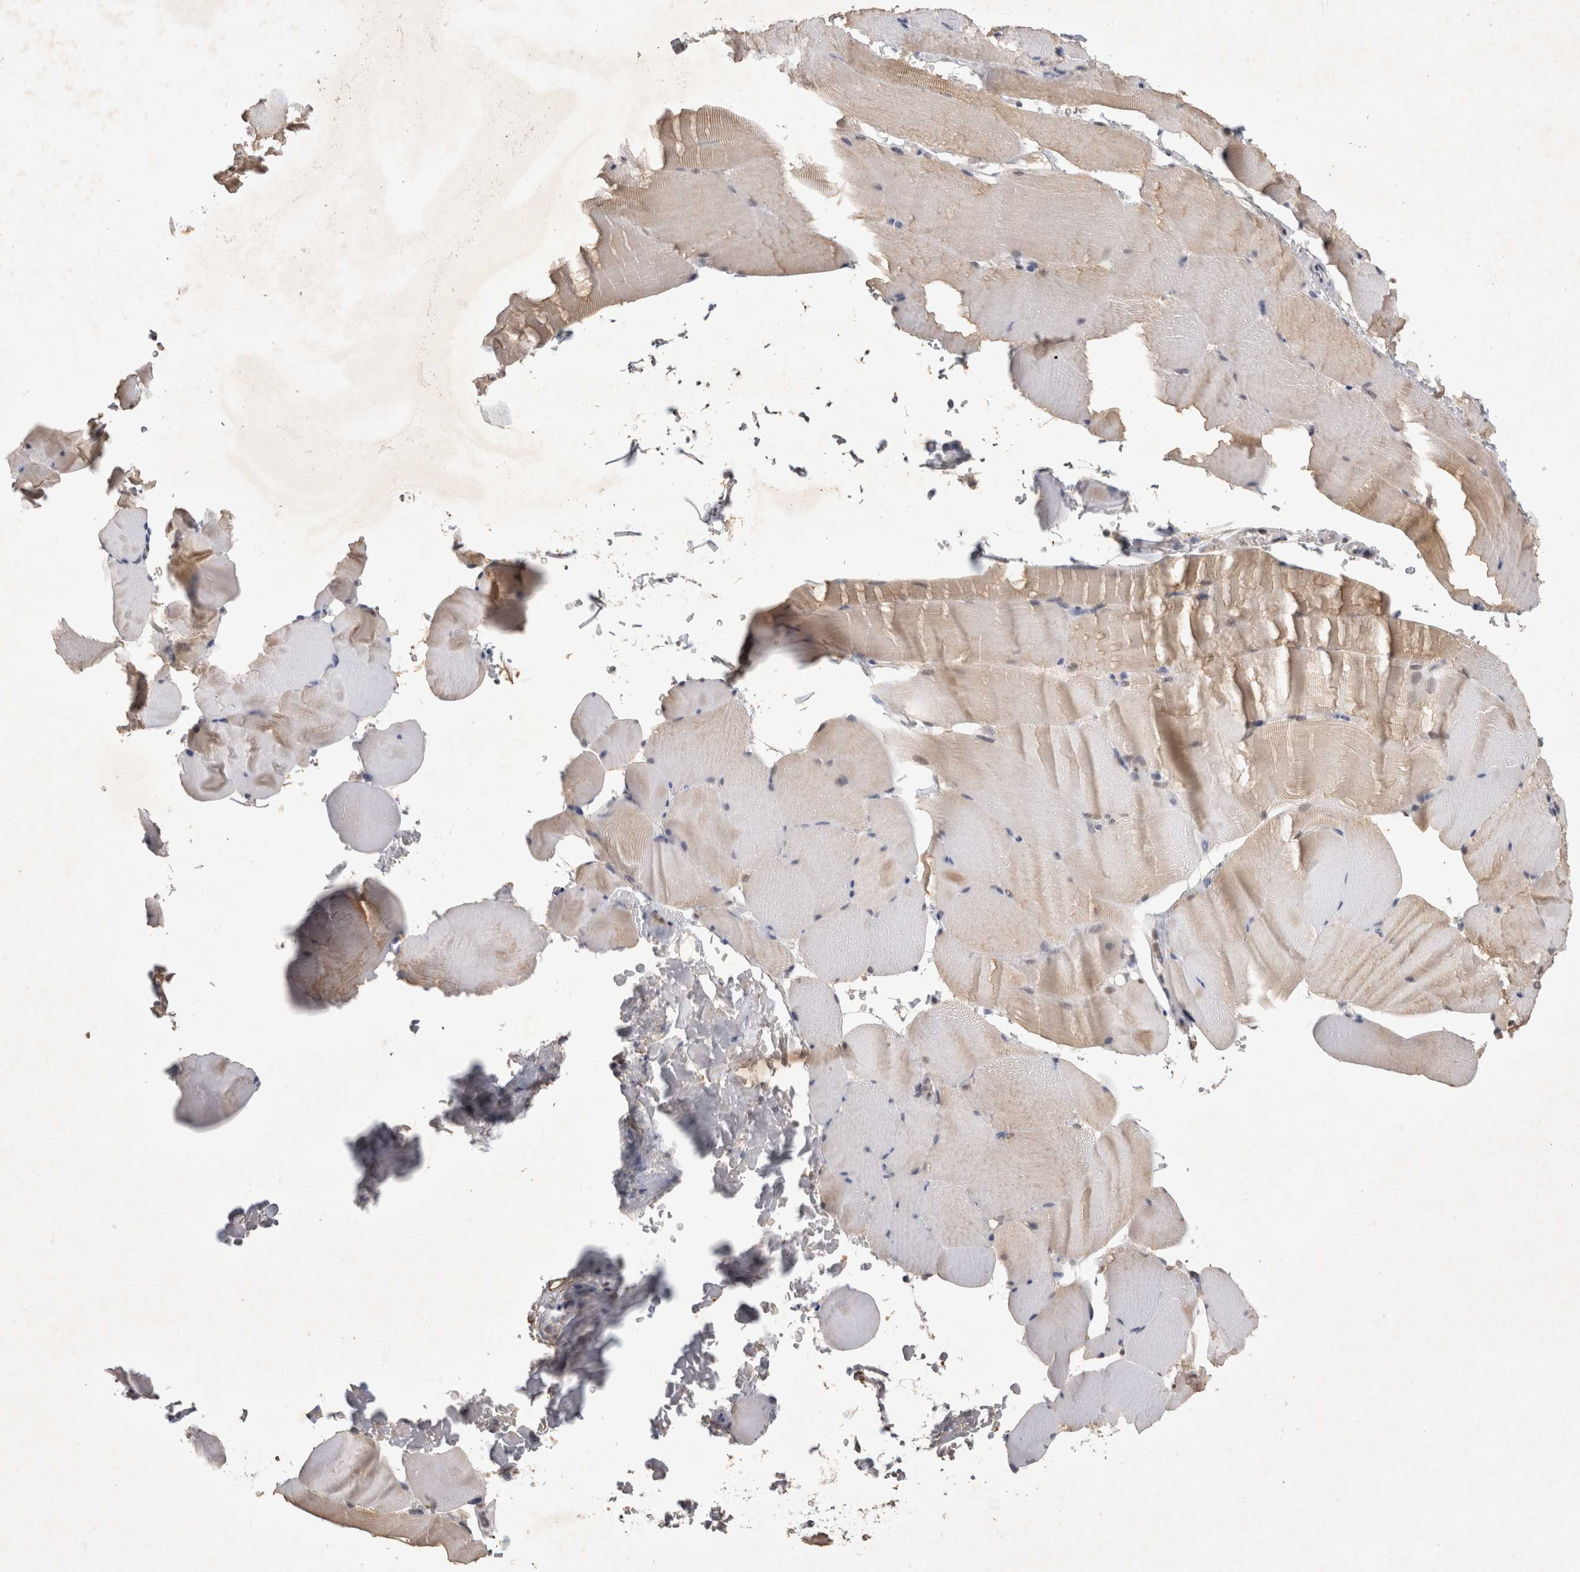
{"staining": {"intensity": "weak", "quantity": "25%-75%", "location": "cytoplasmic/membranous"}, "tissue": "skeletal muscle", "cell_type": "Myocytes", "image_type": "normal", "snomed": [{"axis": "morphology", "description": "Normal tissue, NOS"}, {"axis": "topography", "description": "Skeletal muscle"}, {"axis": "topography", "description": "Parathyroid gland"}], "caption": "The micrograph displays staining of benign skeletal muscle, revealing weak cytoplasmic/membranous protein staining (brown color) within myocytes.", "gene": "XRCC5", "patient": {"sex": "female", "age": 37}}